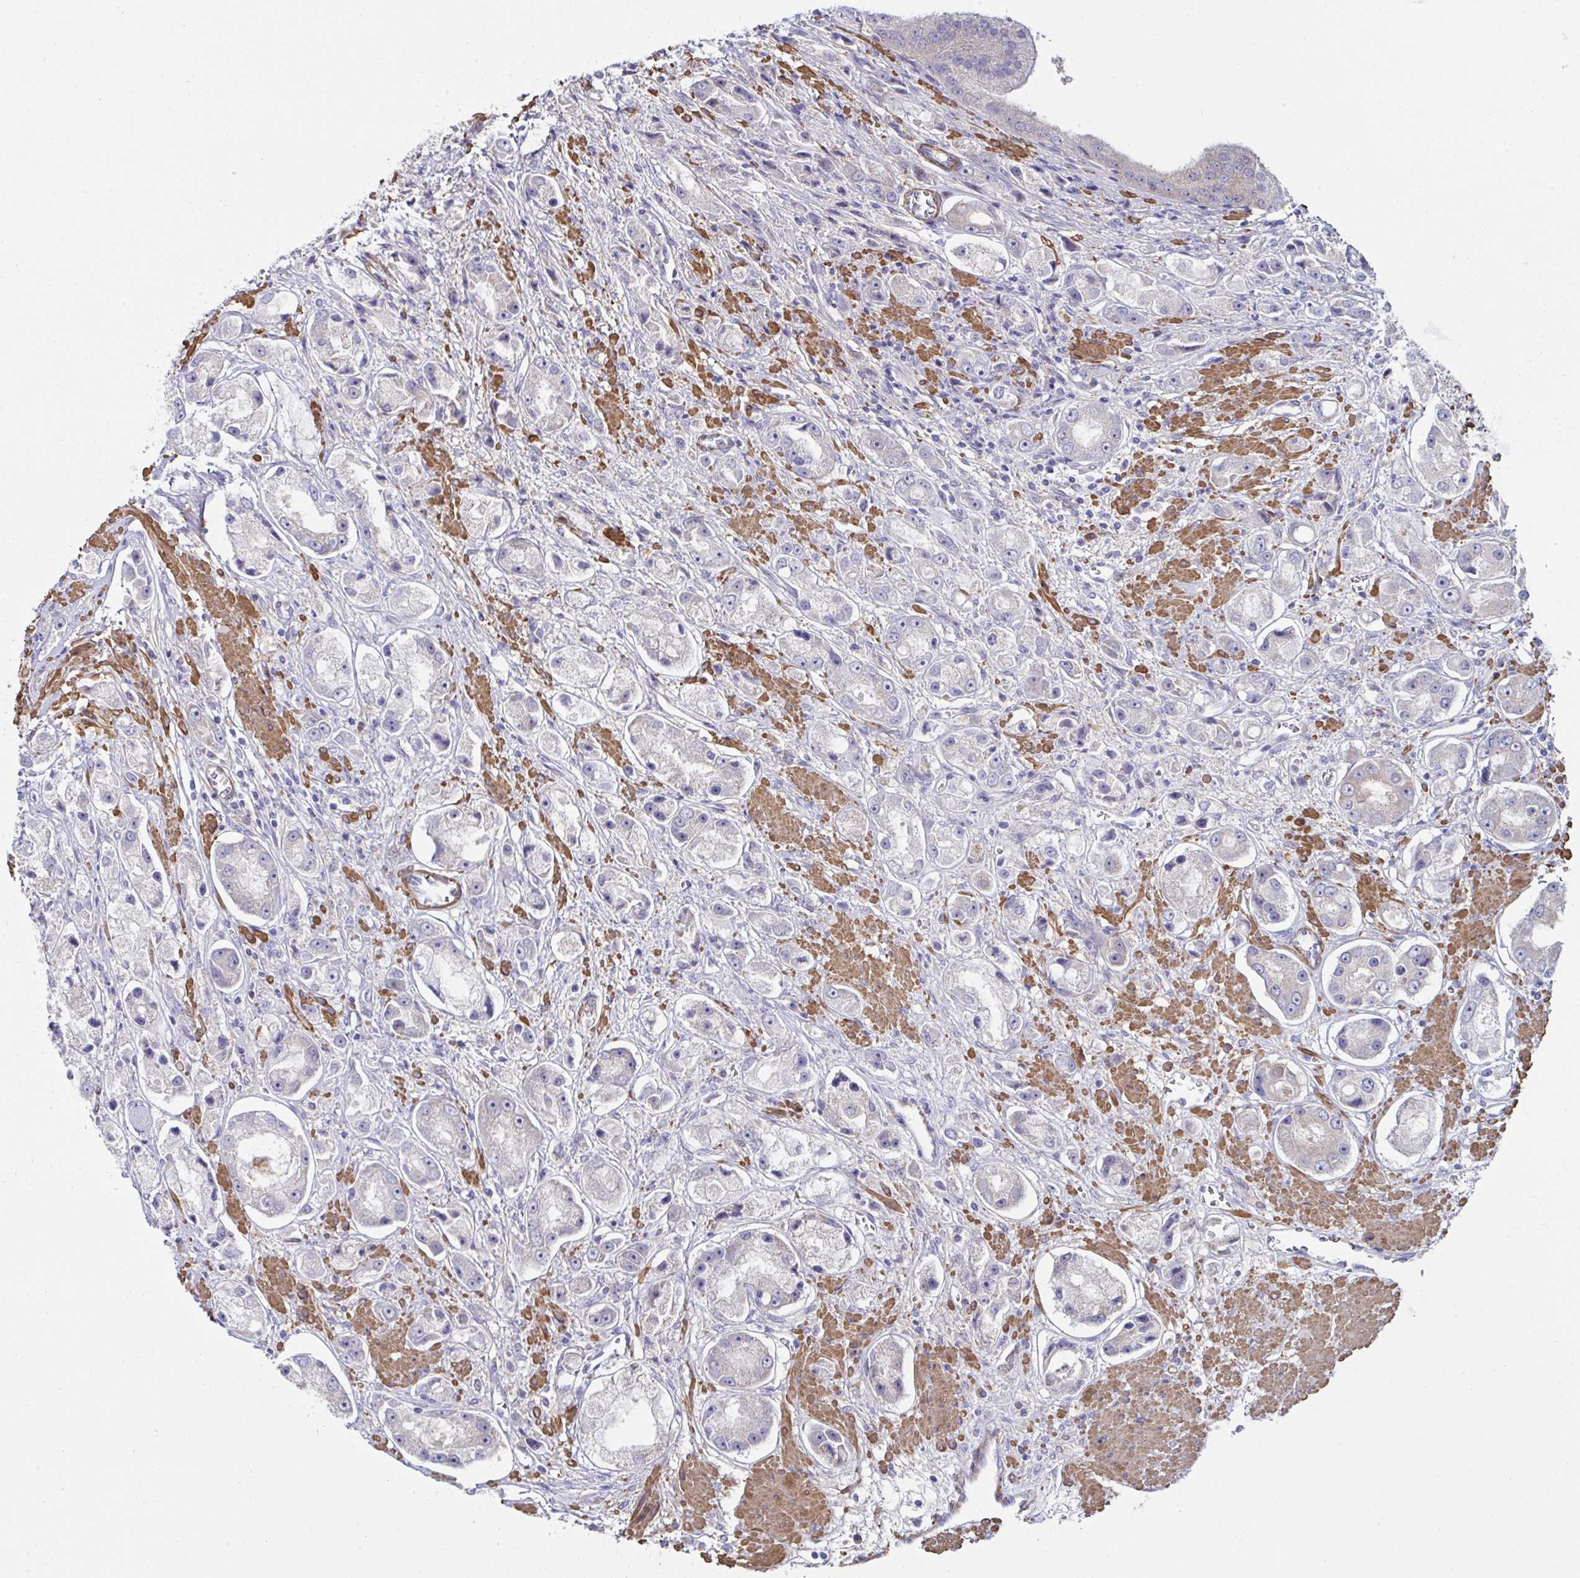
{"staining": {"intensity": "weak", "quantity": "<25%", "location": "cytoplasmic/membranous"}, "tissue": "prostate cancer", "cell_type": "Tumor cells", "image_type": "cancer", "snomed": [{"axis": "morphology", "description": "Adenocarcinoma, High grade"}, {"axis": "topography", "description": "Prostate"}], "caption": "Human prostate cancer stained for a protein using immunohistochemistry (IHC) displays no expression in tumor cells.", "gene": "FBXL13", "patient": {"sex": "male", "age": 67}}